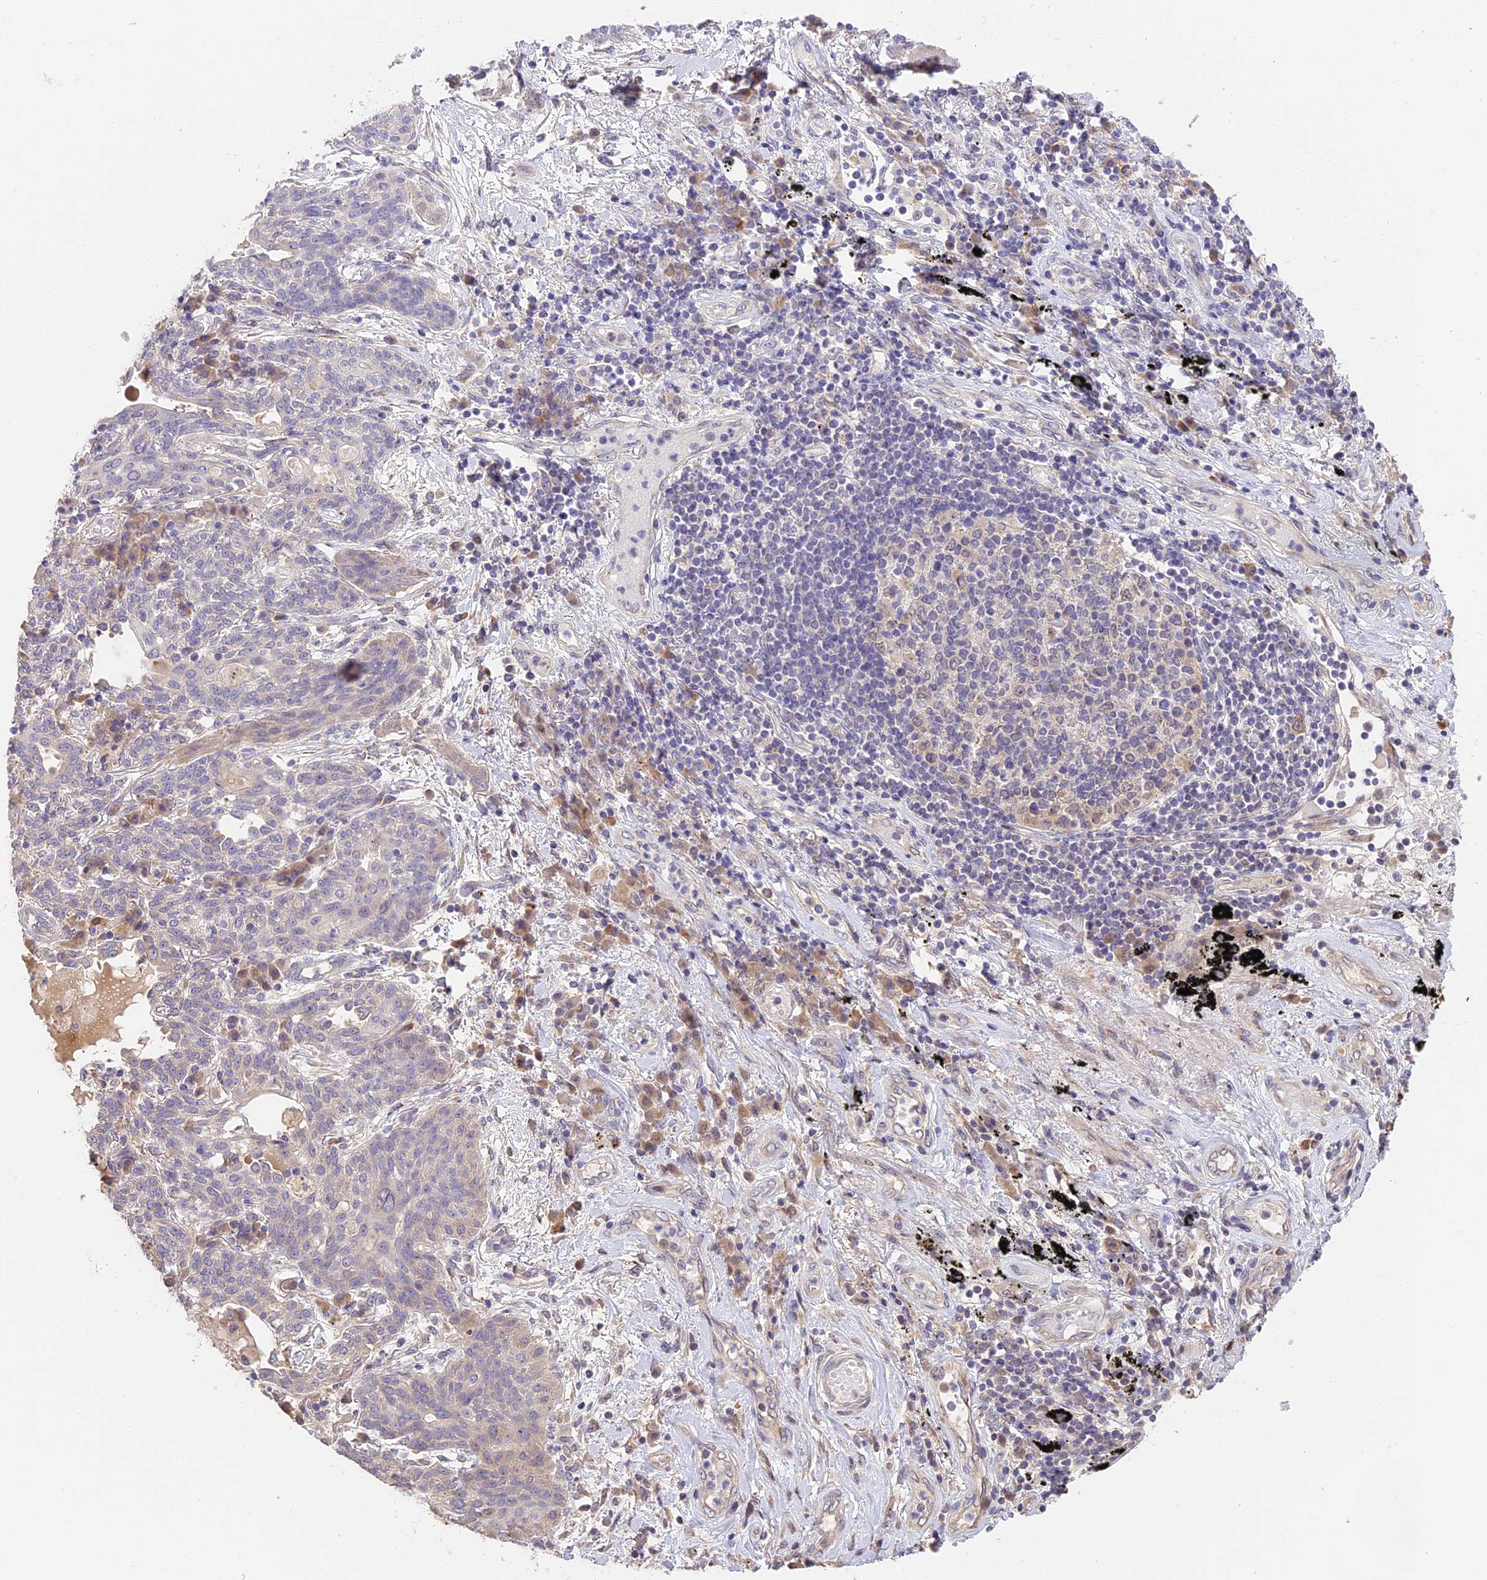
{"staining": {"intensity": "negative", "quantity": "none", "location": "none"}, "tissue": "lung cancer", "cell_type": "Tumor cells", "image_type": "cancer", "snomed": [{"axis": "morphology", "description": "Squamous cell carcinoma, NOS"}, {"axis": "topography", "description": "Lung"}], "caption": "A high-resolution image shows IHC staining of lung cancer, which shows no significant expression in tumor cells. (Stains: DAB IHC with hematoxylin counter stain, Microscopy: brightfield microscopy at high magnification).", "gene": "BSCL2", "patient": {"sex": "female", "age": 70}}